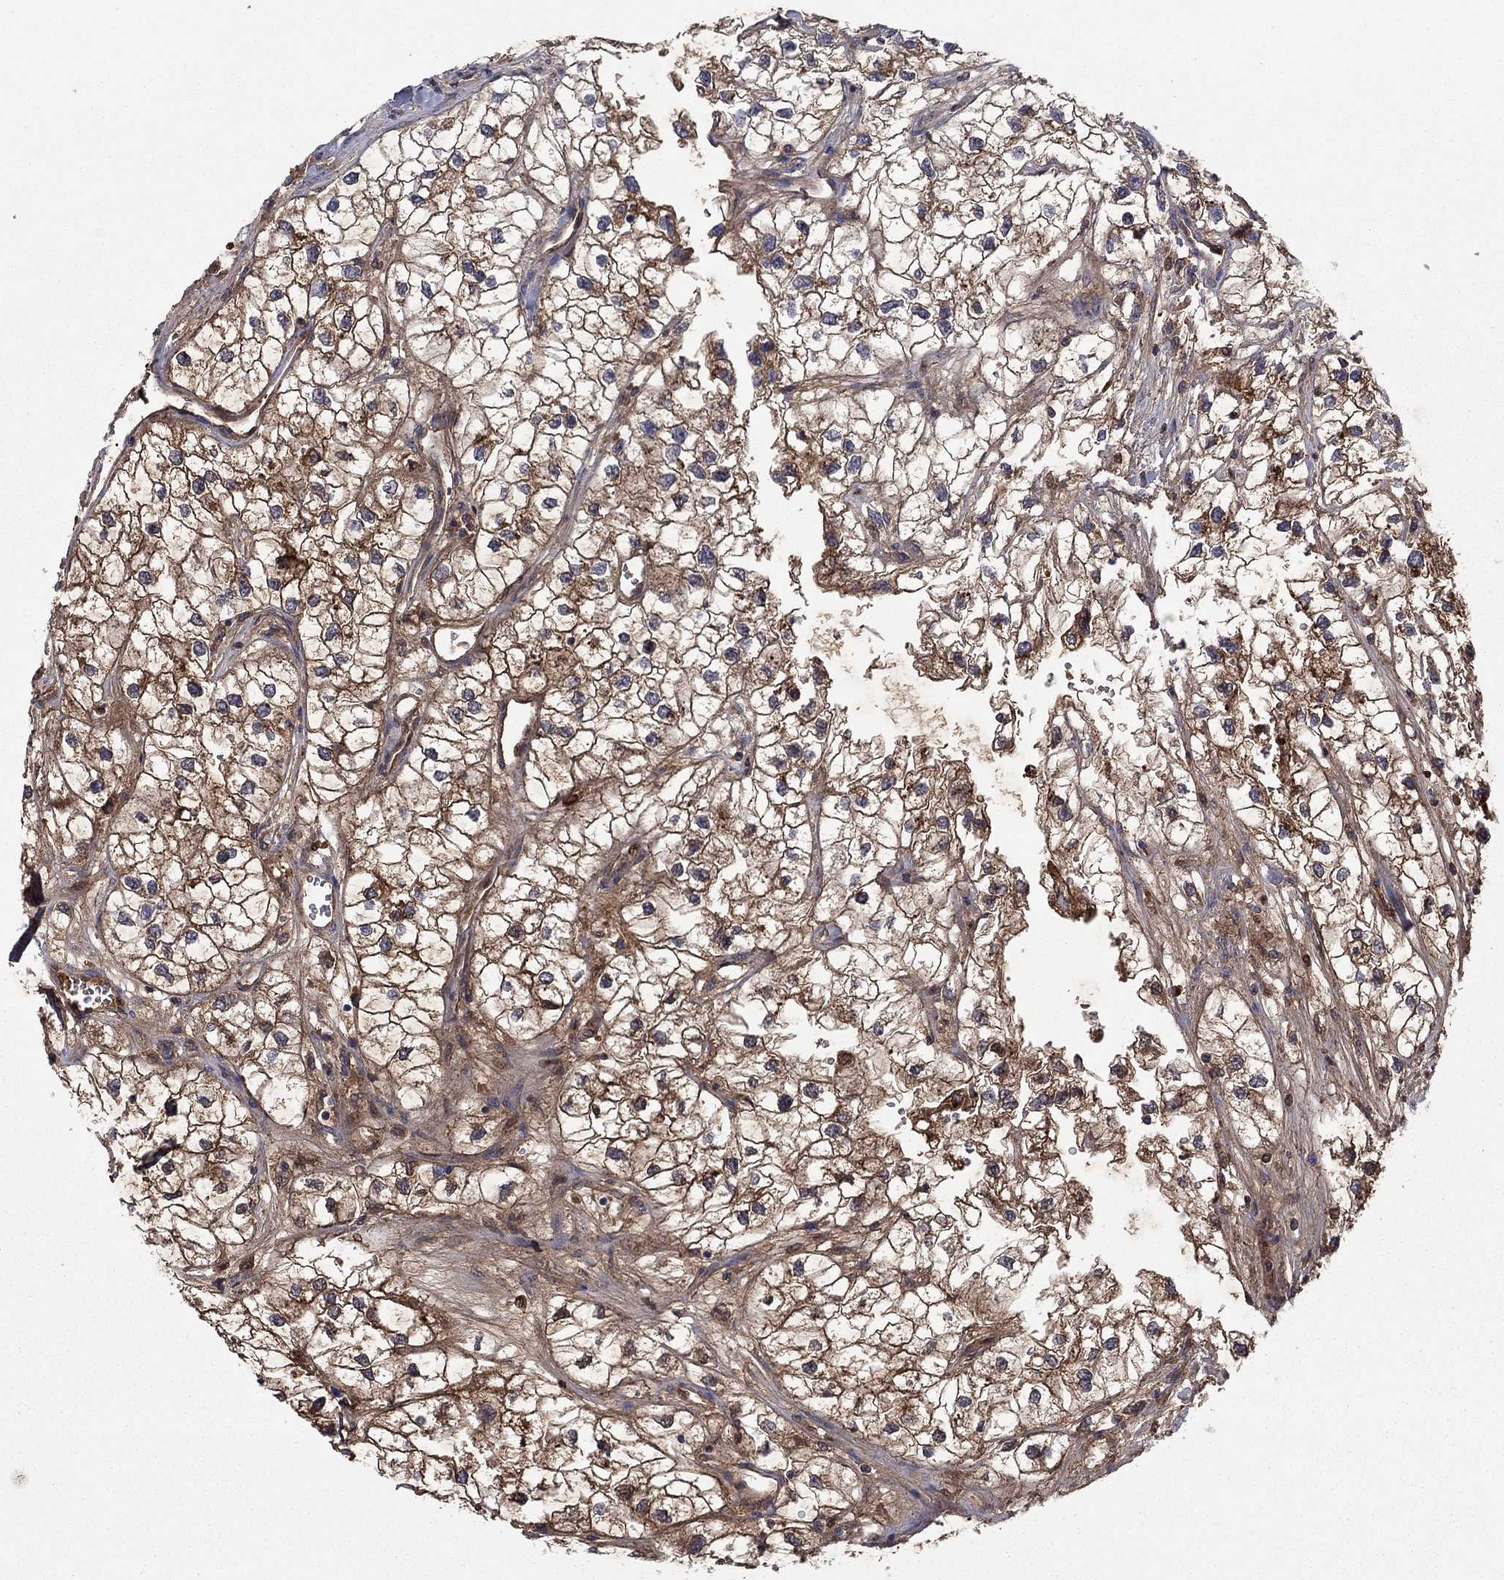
{"staining": {"intensity": "strong", "quantity": "25%-75%", "location": "cytoplasmic/membranous"}, "tissue": "renal cancer", "cell_type": "Tumor cells", "image_type": "cancer", "snomed": [{"axis": "morphology", "description": "Adenocarcinoma, NOS"}, {"axis": "topography", "description": "Kidney"}], "caption": "Renal adenocarcinoma stained for a protein exhibits strong cytoplasmic/membranous positivity in tumor cells. The protein is shown in brown color, while the nuclei are stained blue.", "gene": "HPX", "patient": {"sex": "male", "age": 59}}